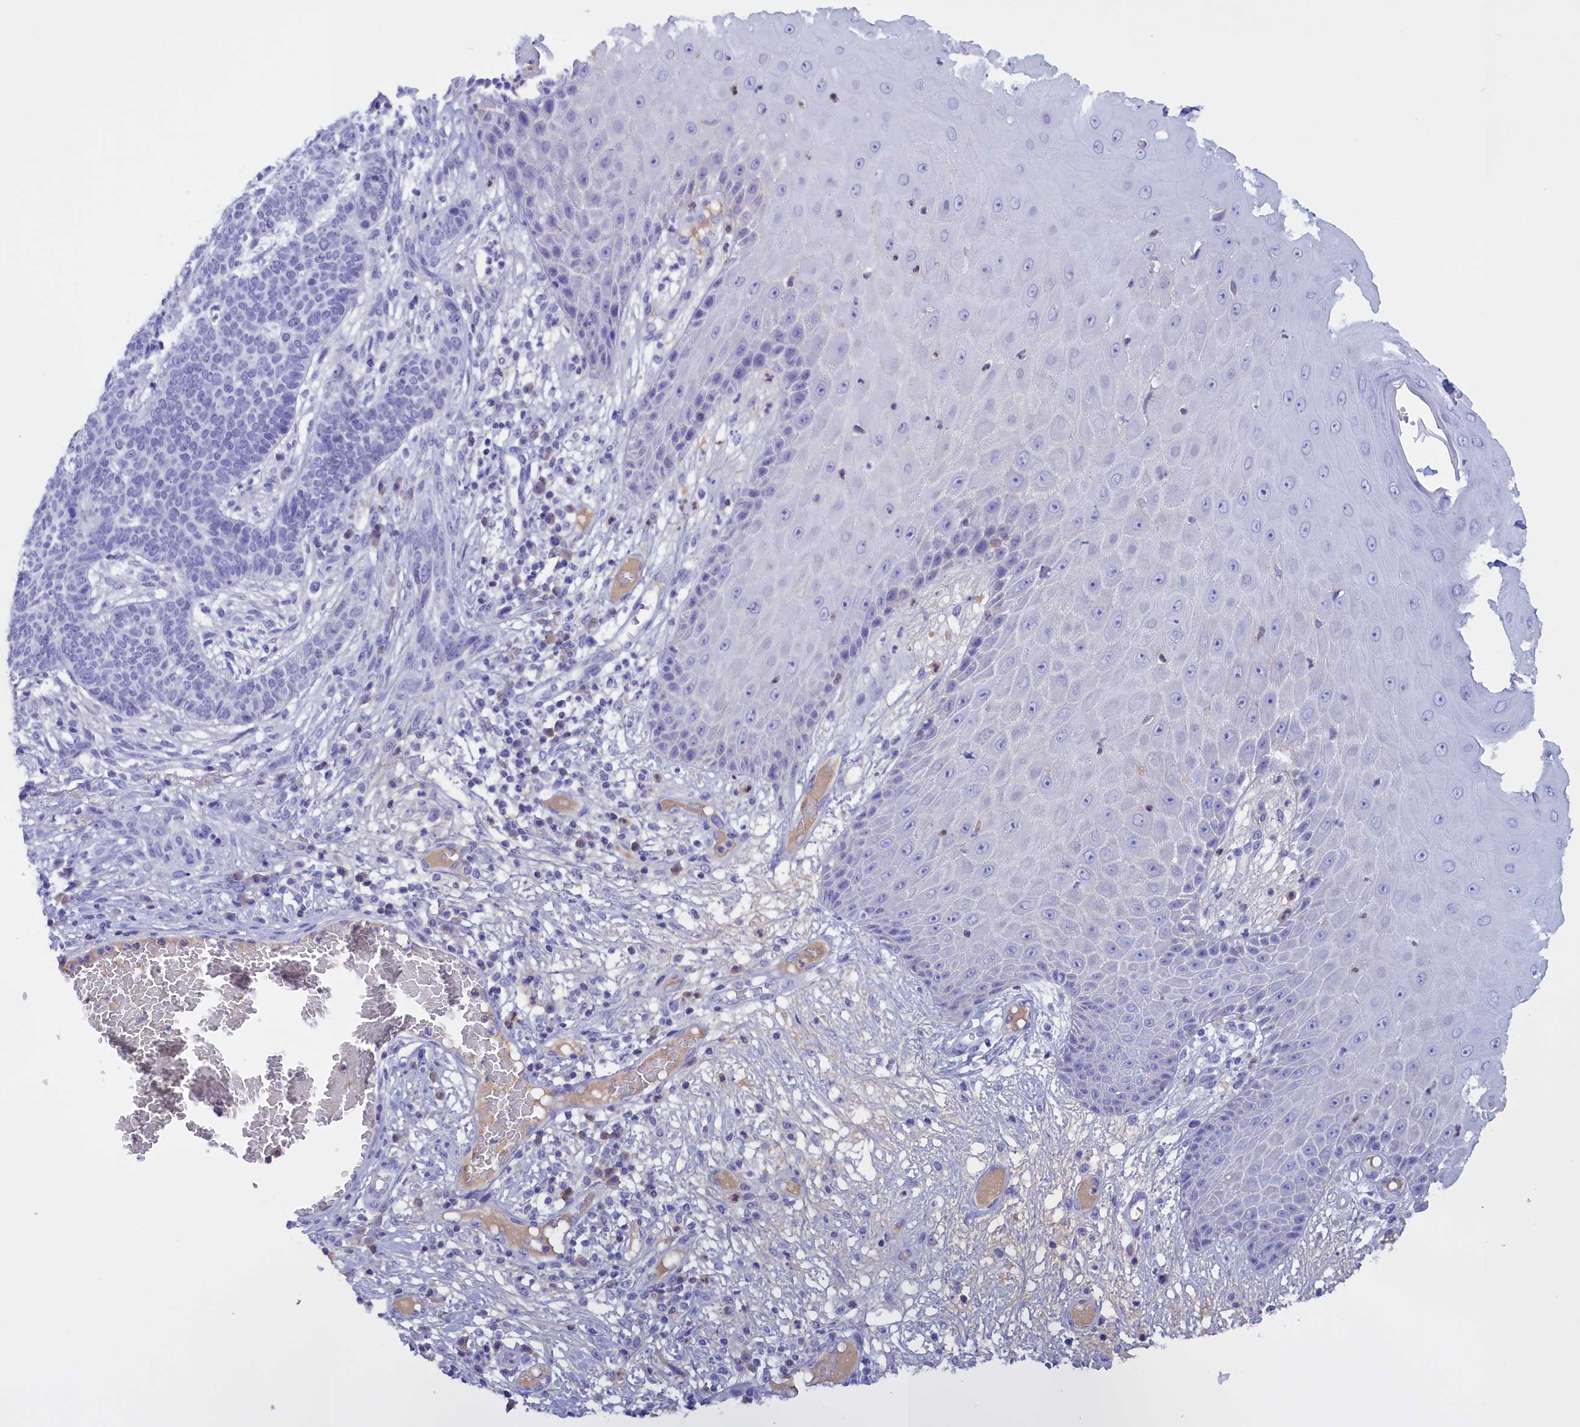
{"staining": {"intensity": "negative", "quantity": "none", "location": "none"}, "tissue": "skin cancer", "cell_type": "Tumor cells", "image_type": "cancer", "snomed": [{"axis": "morphology", "description": "Normal tissue, NOS"}, {"axis": "morphology", "description": "Basal cell carcinoma"}, {"axis": "topography", "description": "Skin"}], "caption": "Immunohistochemistry (IHC) photomicrograph of basal cell carcinoma (skin) stained for a protein (brown), which displays no staining in tumor cells. The staining is performed using DAB brown chromogen with nuclei counter-stained in using hematoxylin.", "gene": "PROK2", "patient": {"sex": "male", "age": 64}}